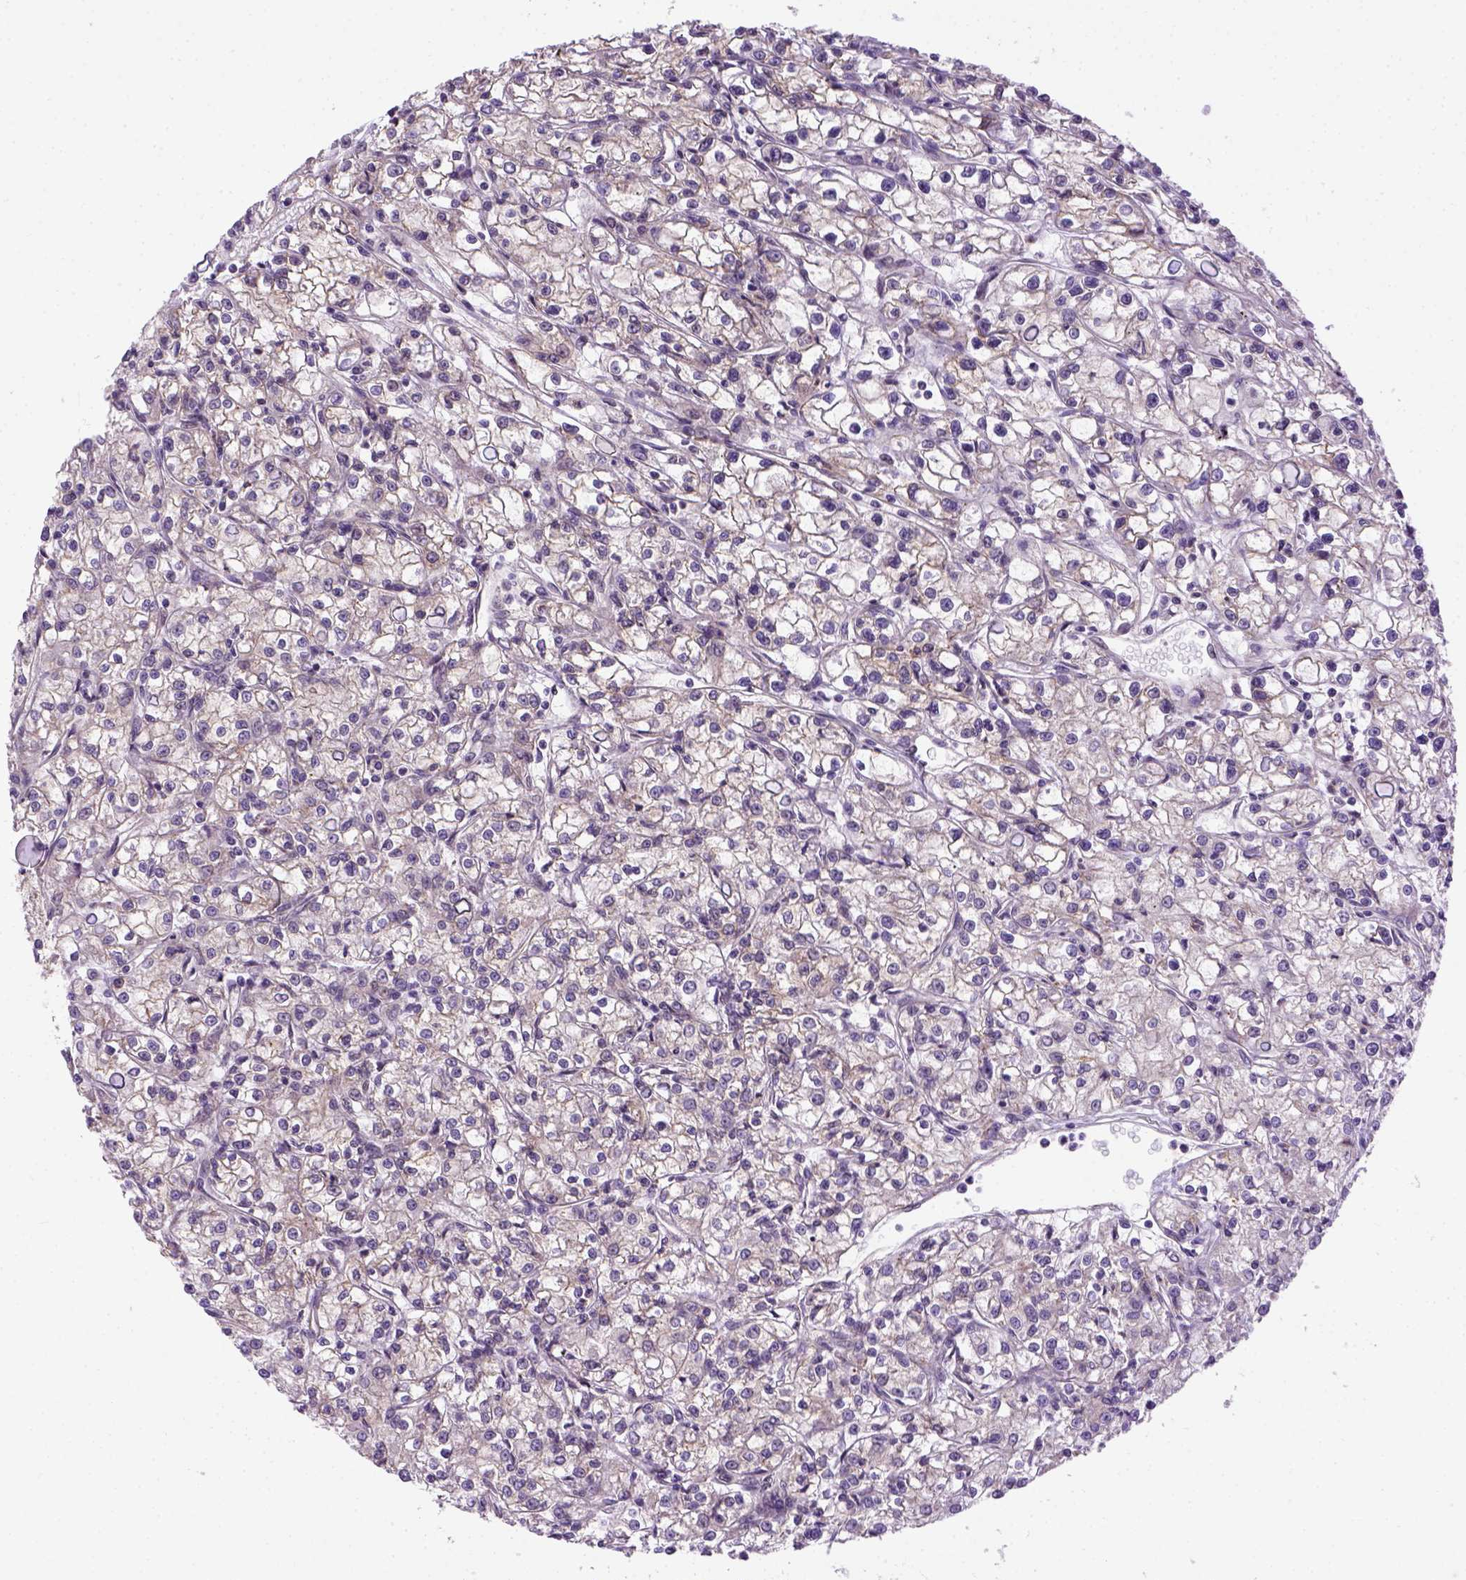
{"staining": {"intensity": "negative", "quantity": "none", "location": "none"}, "tissue": "renal cancer", "cell_type": "Tumor cells", "image_type": "cancer", "snomed": [{"axis": "morphology", "description": "Adenocarcinoma, NOS"}, {"axis": "topography", "description": "Kidney"}], "caption": "Protein analysis of renal cancer demonstrates no significant expression in tumor cells.", "gene": "KAZN", "patient": {"sex": "female", "age": 59}}